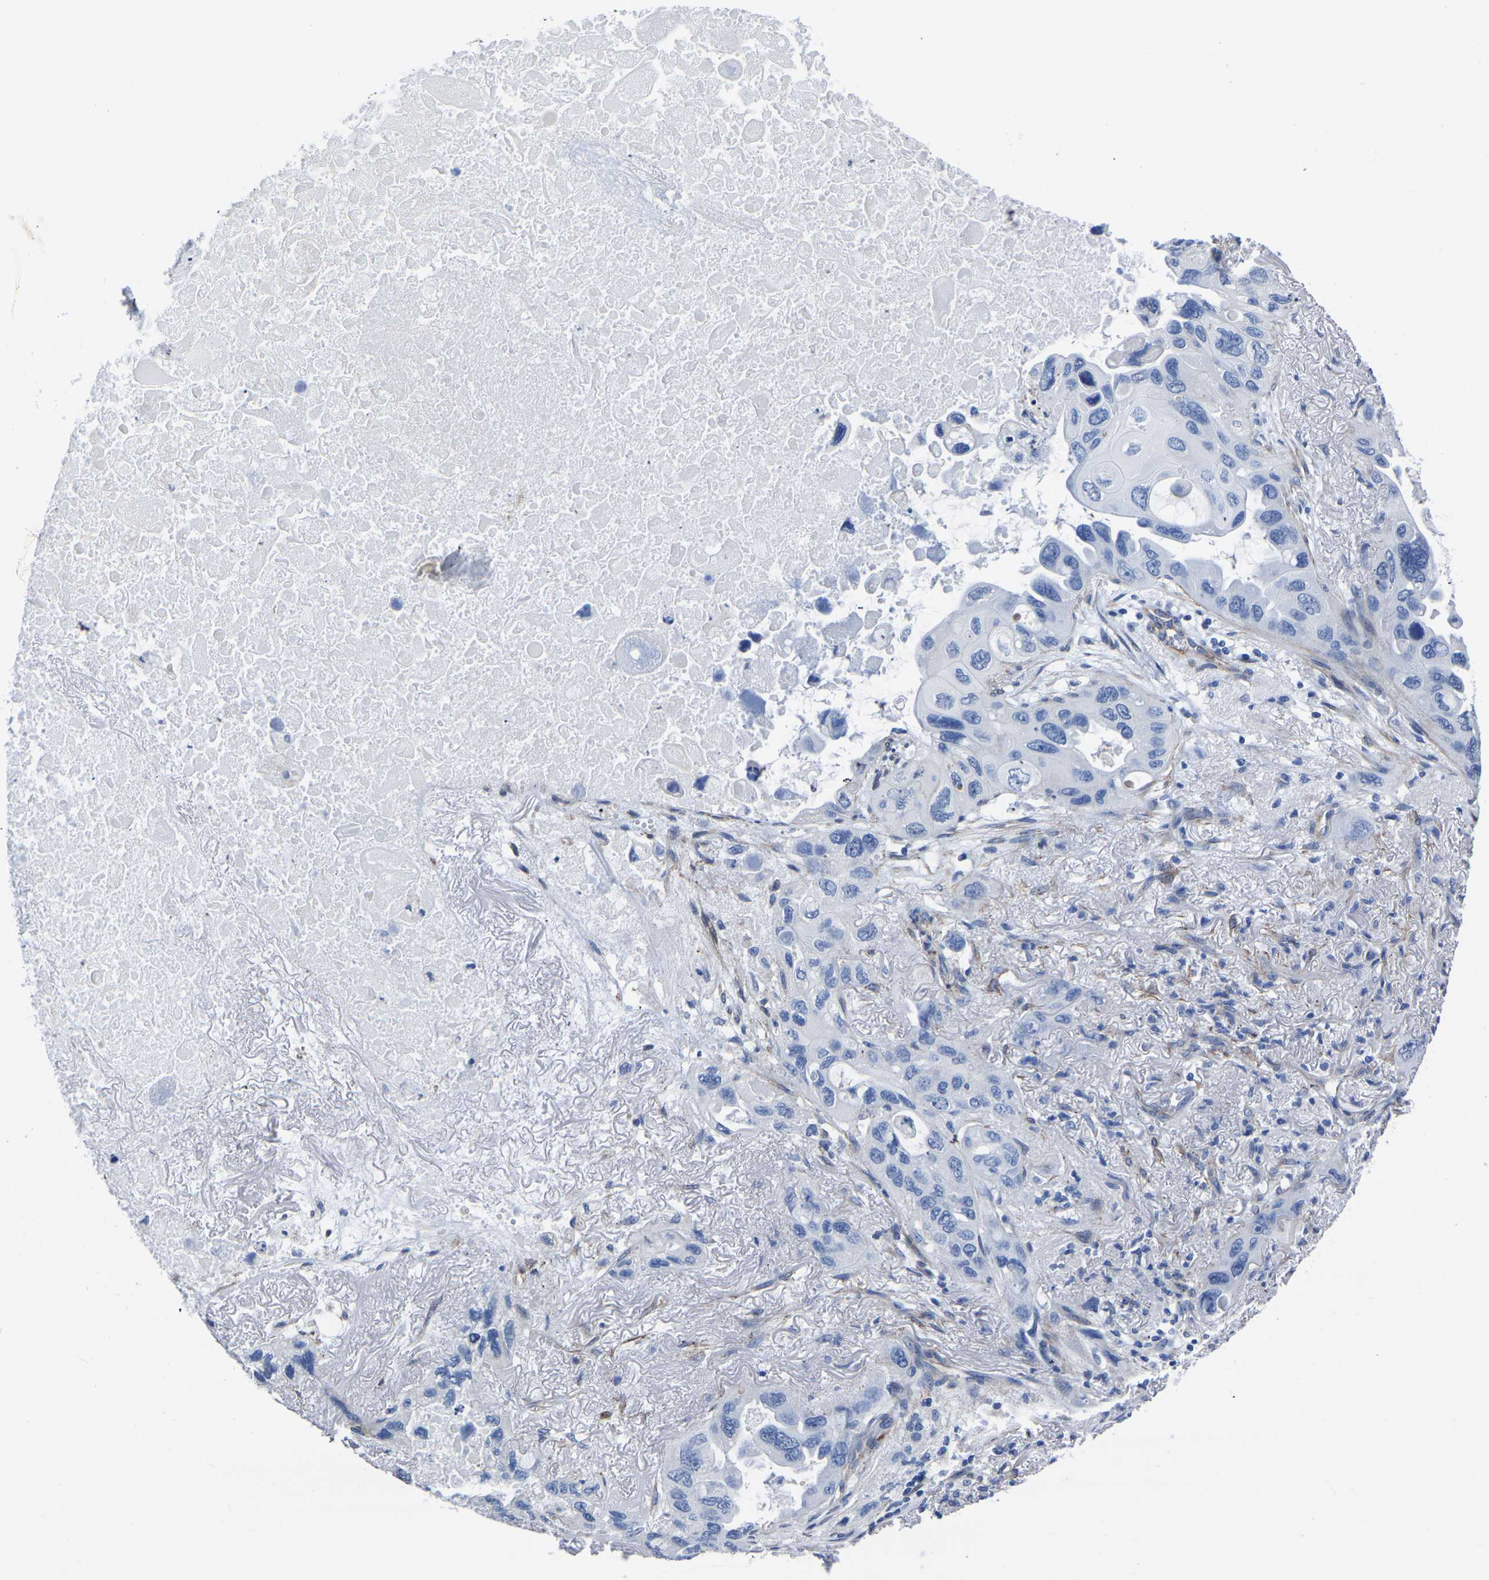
{"staining": {"intensity": "negative", "quantity": "none", "location": "none"}, "tissue": "lung cancer", "cell_type": "Tumor cells", "image_type": "cancer", "snomed": [{"axis": "morphology", "description": "Squamous cell carcinoma, NOS"}, {"axis": "topography", "description": "Lung"}], "caption": "This is an immunohistochemistry (IHC) histopathology image of human lung cancer (squamous cell carcinoma). There is no expression in tumor cells.", "gene": "SLC45A3", "patient": {"sex": "female", "age": 73}}